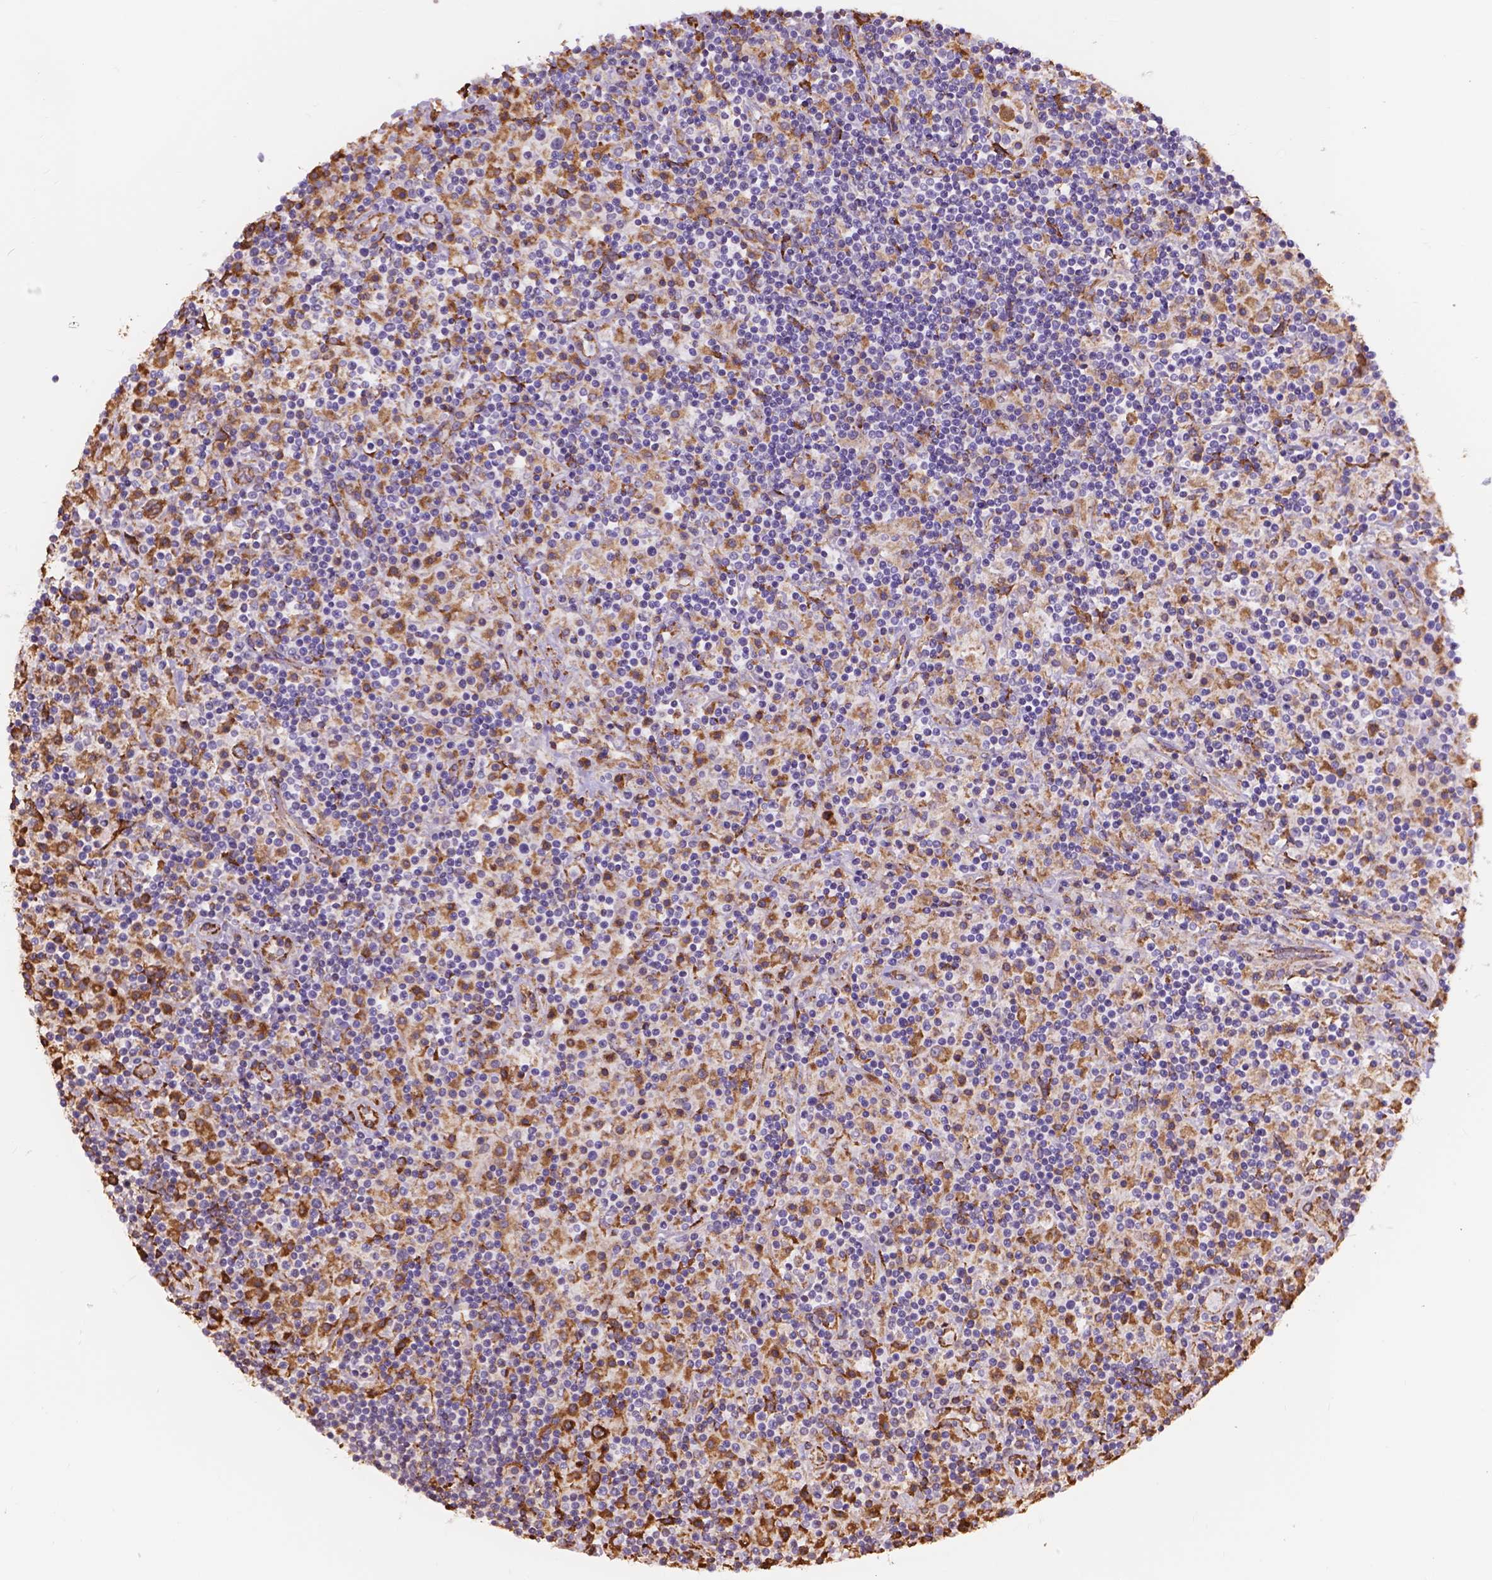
{"staining": {"intensity": "moderate", "quantity": "25%-75%", "location": "cytoplasmic/membranous"}, "tissue": "lymphoma", "cell_type": "Tumor cells", "image_type": "cancer", "snomed": [{"axis": "morphology", "description": "Hodgkin's disease, NOS"}, {"axis": "topography", "description": "Lymph node"}], "caption": "The photomicrograph reveals immunohistochemical staining of Hodgkin's disease. There is moderate cytoplasmic/membranous expression is identified in about 25%-75% of tumor cells.", "gene": "IPO11", "patient": {"sex": "male", "age": 70}}